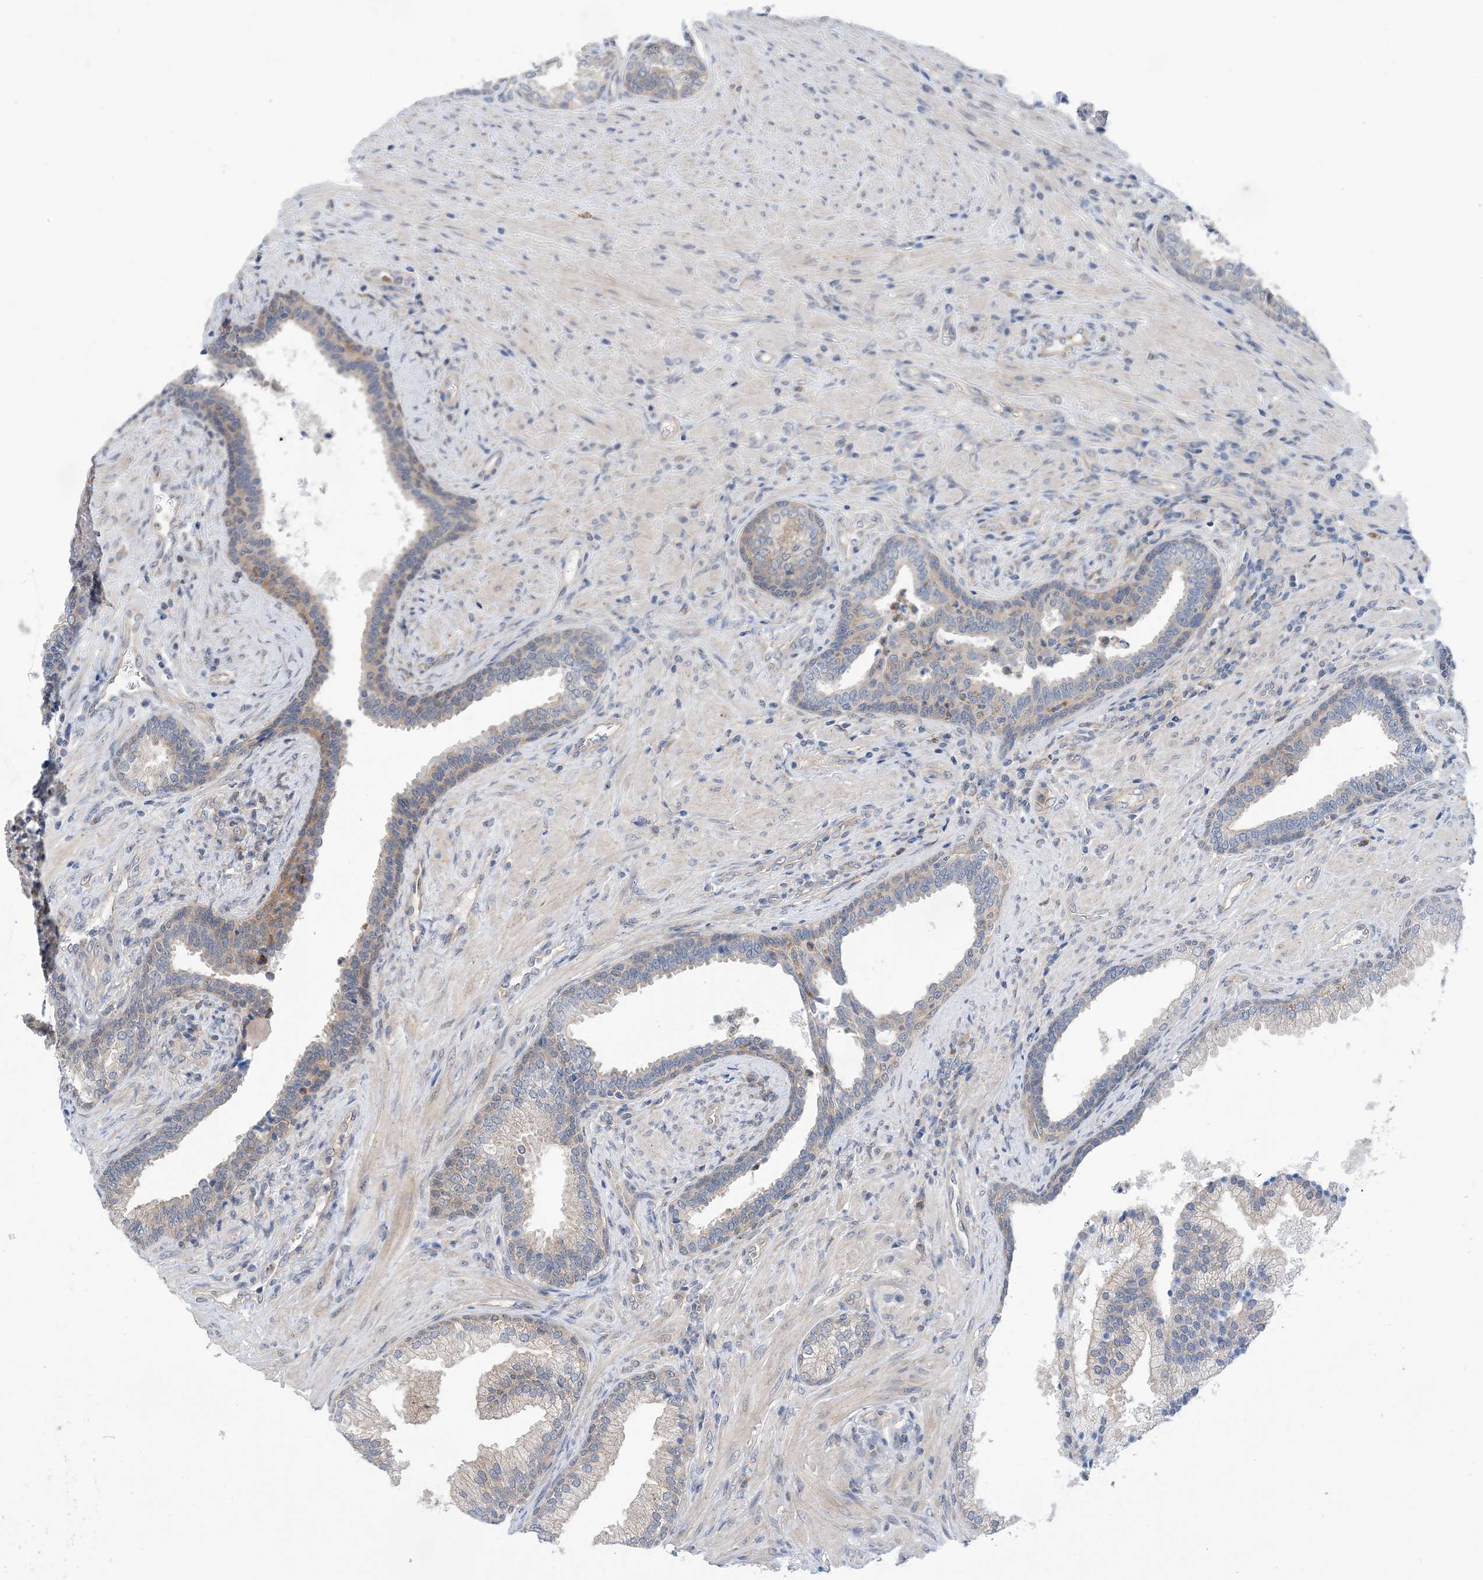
{"staining": {"intensity": "weak", "quantity": "<25%", "location": "cytoplasmic/membranous"}, "tissue": "prostate", "cell_type": "Glandular cells", "image_type": "normal", "snomed": [{"axis": "morphology", "description": "Normal tissue, NOS"}, {"axis": "topography", "description": "Prostate"}], "caption": "Image shows no protein staining in glandular cells of unremarkable prostate. (DAB immunohistochemistry visualized using brightfield microscopy, high magnification).", "gene": "EHBP1", "patient": {"sex": "male", "age": 76}}